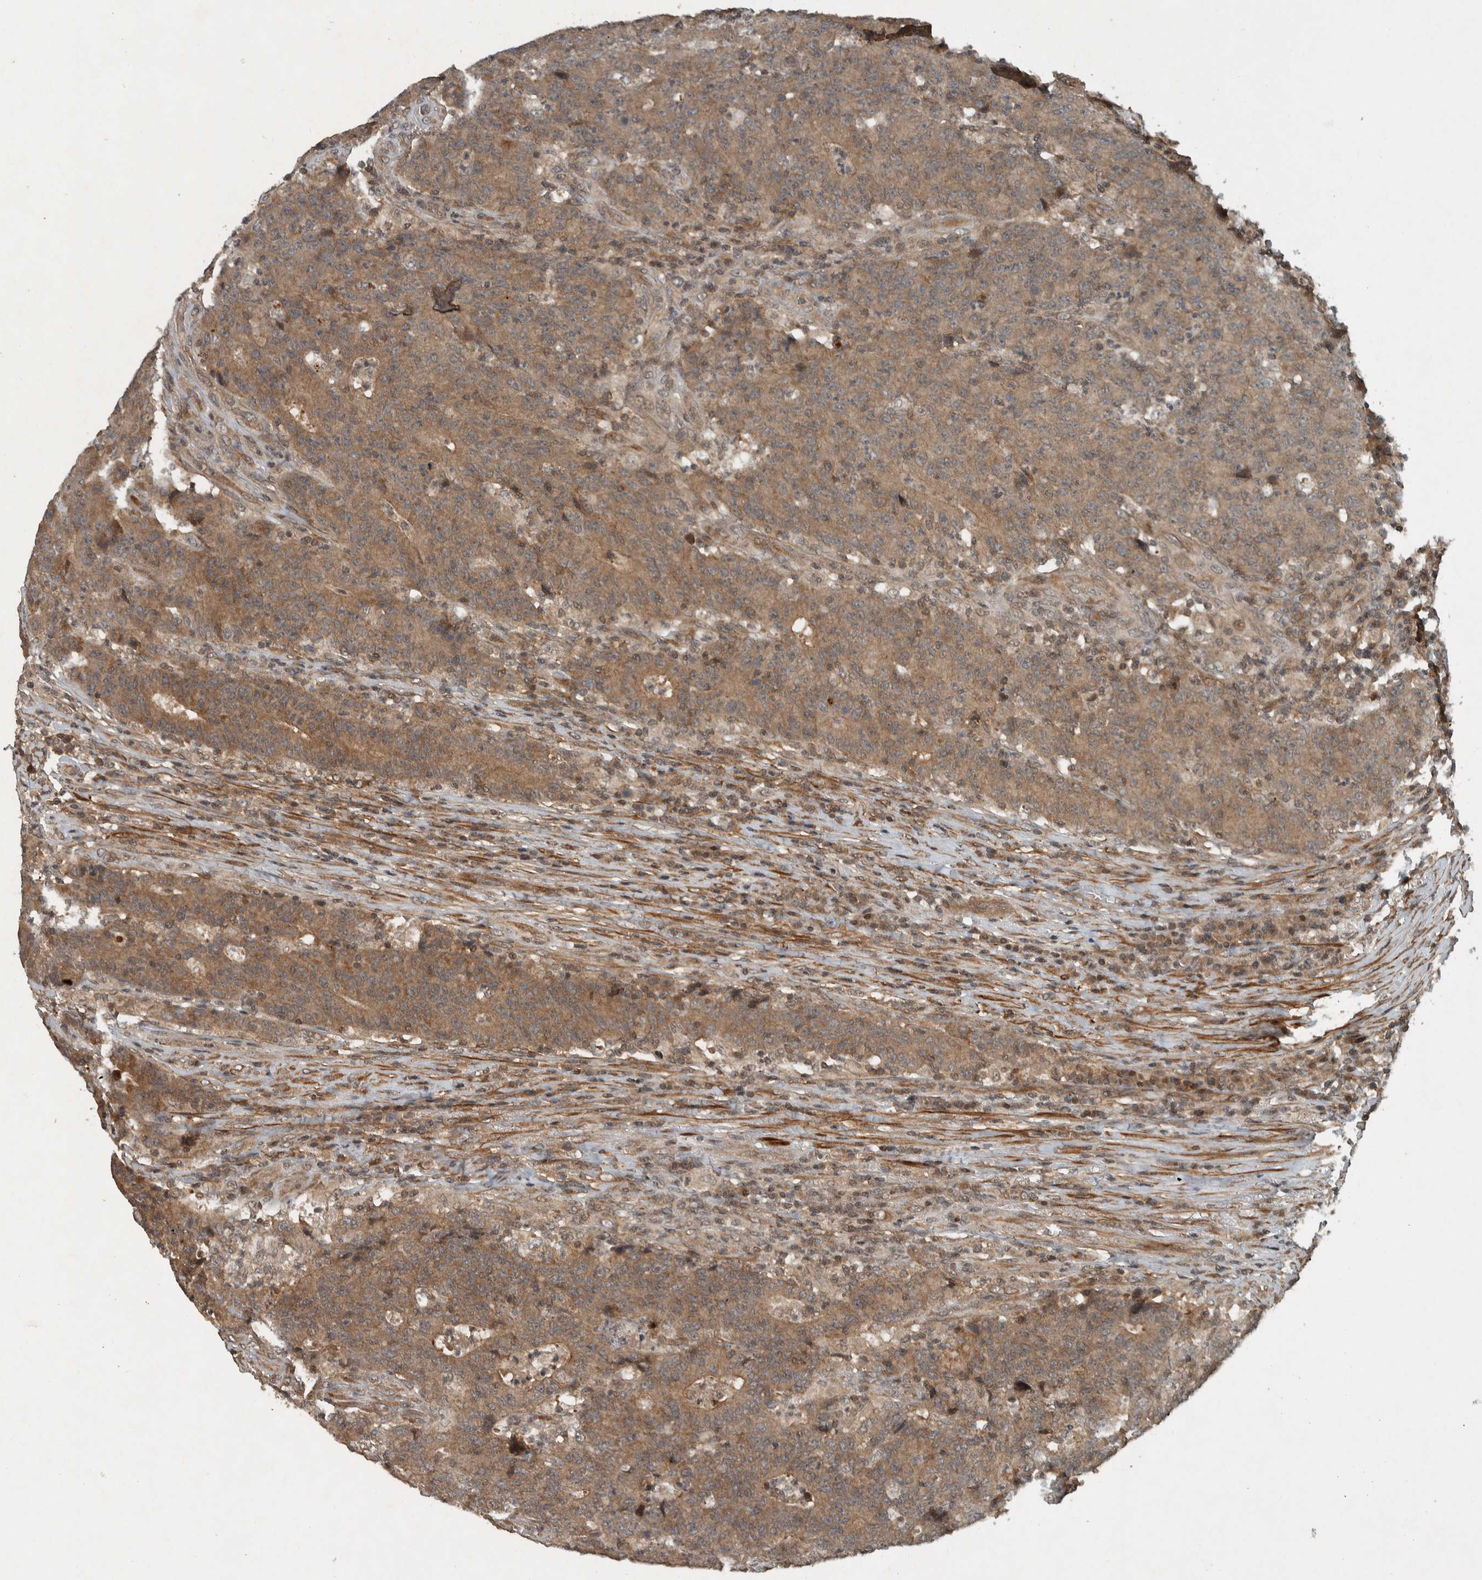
{"staining": {"intensity": "moderate", "quantity": ">75%", "location": "cytoplasmic/membranous"}, "tissue": "colorectal cancer", "cell_type": "Tumor cells", "image_type": "cancer", "snomed": [{"axis": "morphology", "description": "Normal tissue, NOS"}, {"axis": "morphology", "description": "Adenocarcinoma, NOS"}, {"axis": "topography", "description": "Colon"}], "caption": "Protein expression by immunohistochemistry demonstrates moderate cytoplasmic/membranous expression in approximately >75% of tumor cells in colorectal adenocarcinoma. (brown staining indicates protein expression, while blue staining denotes nuclei).", "gene": "KIFAP3", "patient": {"sex": "female", "age": 75}}